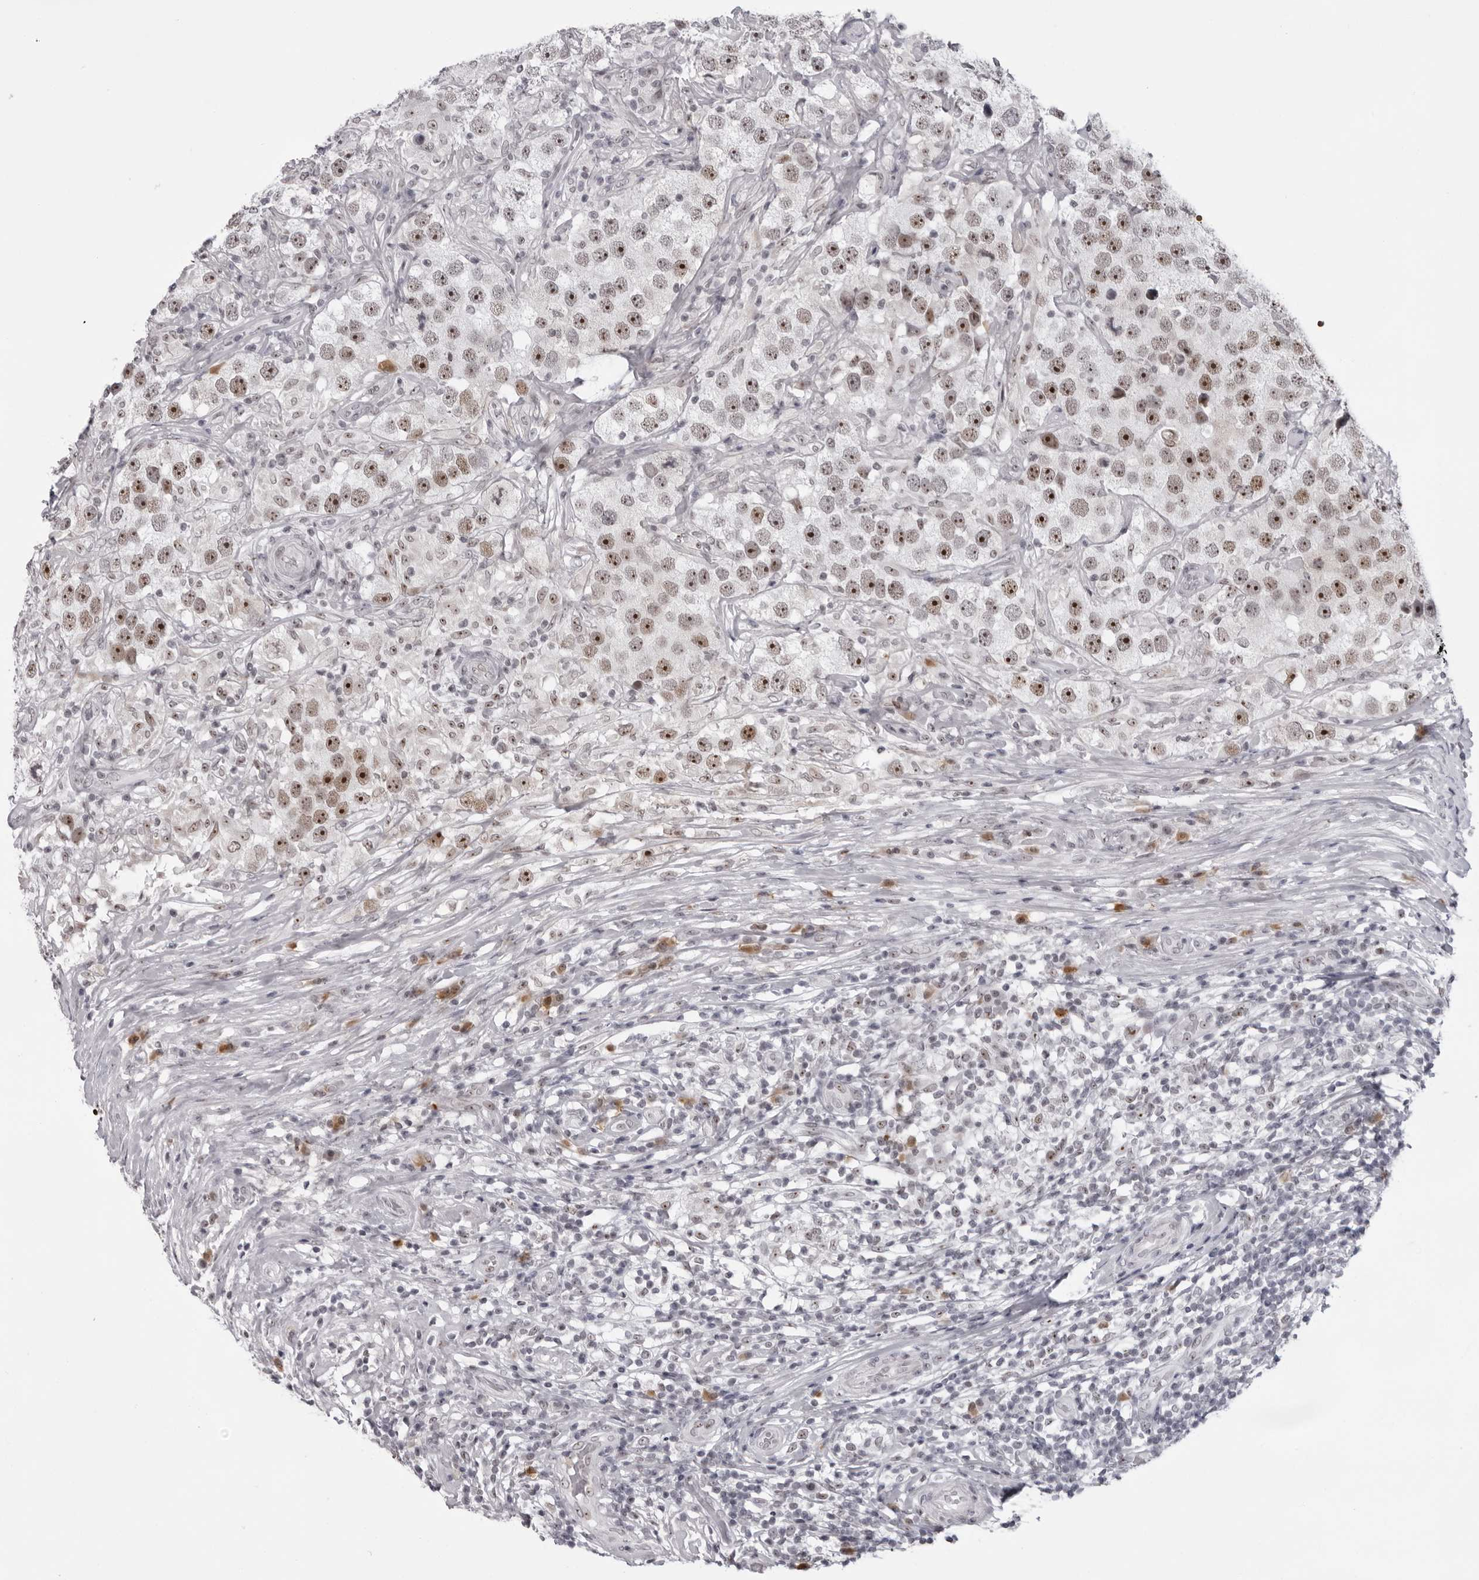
{"staining": {"intensity": "strong", "quantity": ">75%", "location": "nuclear"}, "tissue": "testis cancer", "cell_type": "Tumor cells", "image_type": "cancer", "snomed": [{"axis": "morphology", "description": "Seminoma, NOS"}, {"axis": "topography", "description": "Testis"}], "caption": "IHC histopathology image of seminoma (testis) stained for a protein (brown), which exhibits high levels of strong nuclear staining in about >75% of tumor cells.", "gene": "EXOSC10", "patient": {"sex": "male", "age": 49}}